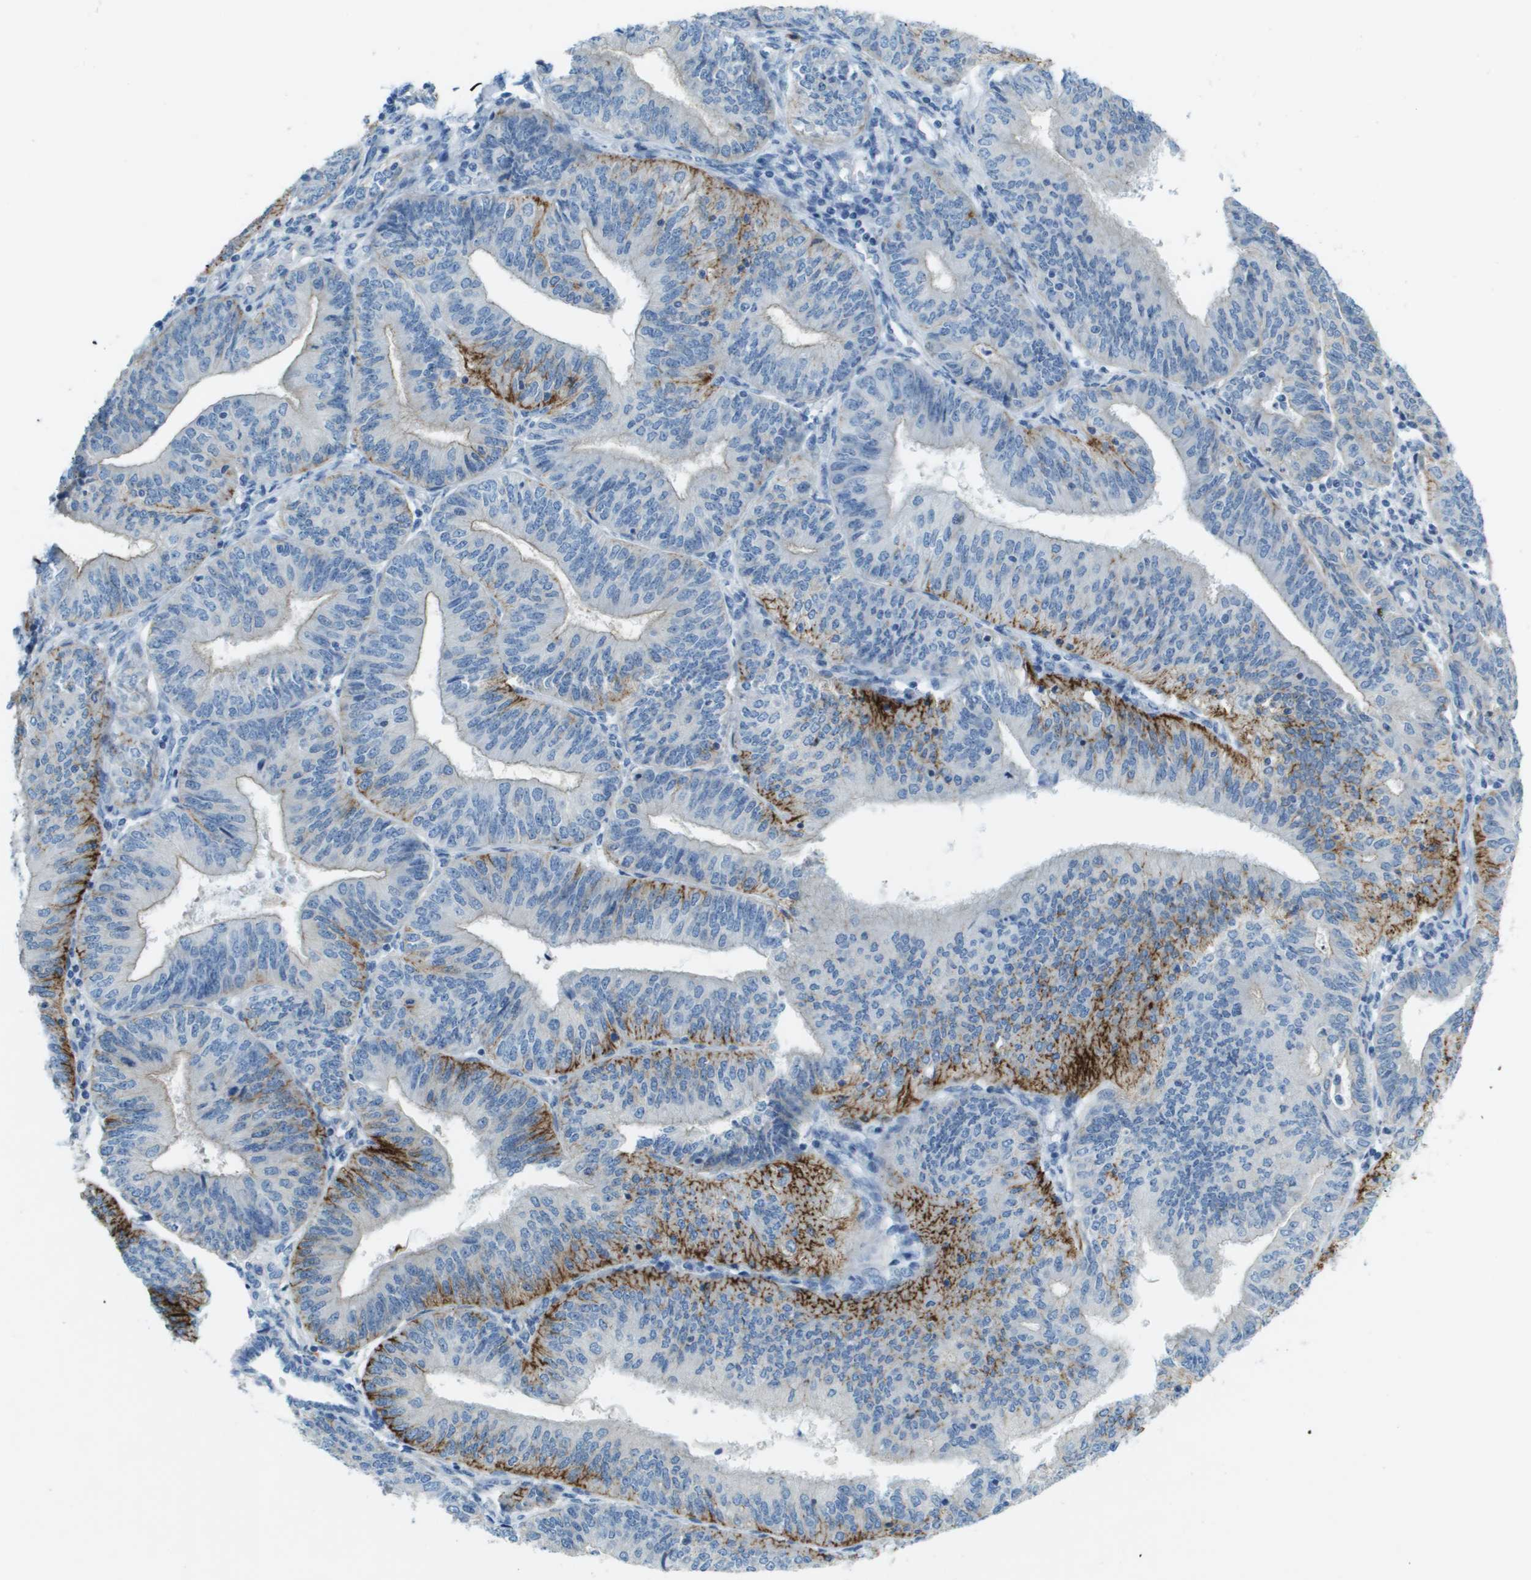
{"staining": {"intensity": "strong", "quantity": "<25%", "location": "cytoplasmic/membranous"}, "tissue": "endometrial cancer", "cell_type": "Tumor cells", "image_type": "cancer", "snomed": [{"axis": "morphology", "description": "Adenocarcinoma, NOS"}, {"axis": "topography", "description": "Endometrium"}], "caption": "Tumor cells display medium levels of strong cytoplasmic/membranous positivity in about <25% of cells in human endometrial cancer. Using DAB (brown) and hematoxylin (blue) stains, captured at high magnification using brightfield microscopy.", "gene": "SDC1", "patient": {"sex": "female", "age": 58}}